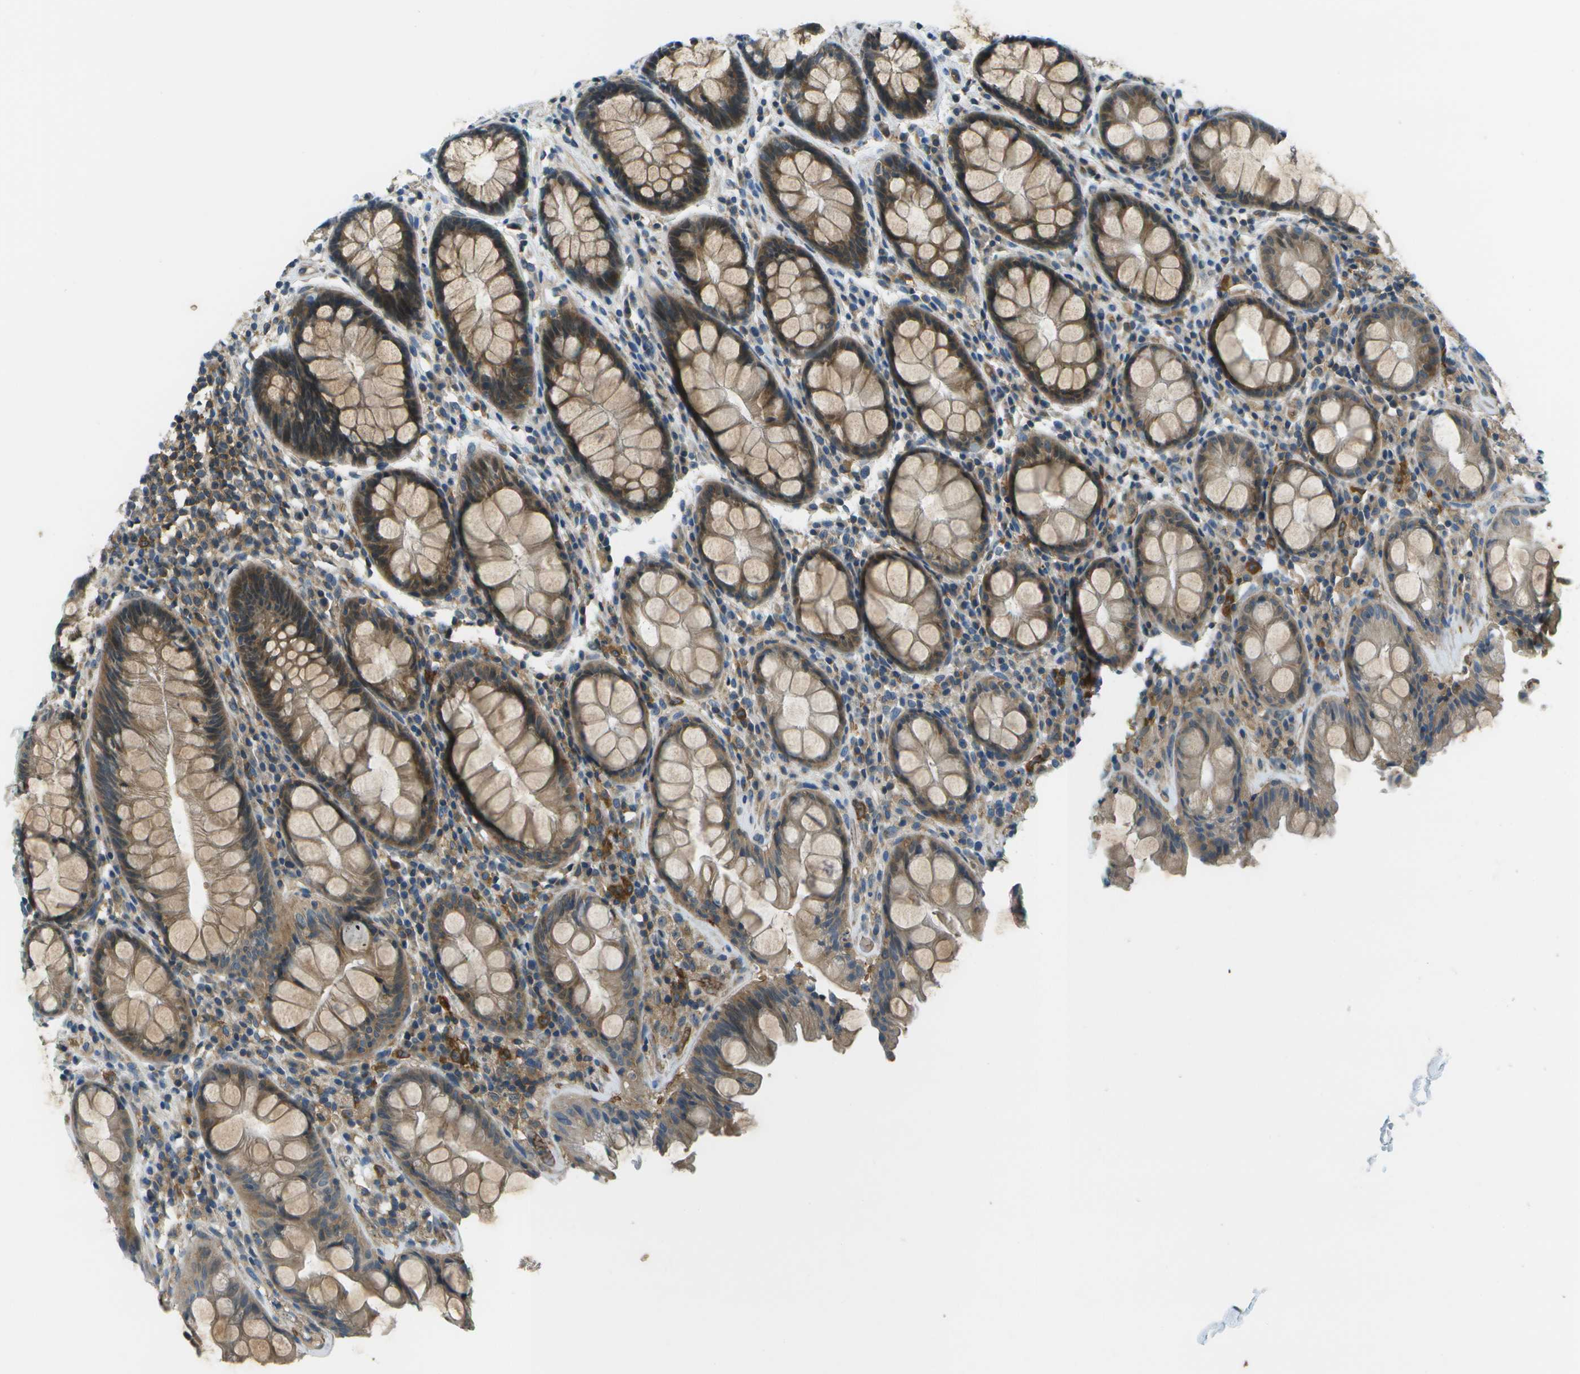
{"staining": {"intensity": "moderate", "quantity": ">75%", "location": "cytoplasmic/membranous"}, "tissue": "rectum", "cell_type": "Glandular cells", "image_type": "normal", "snomed": [{"axis": "morphology", "description": "Normal tissue, NOS"}, {"axis": "topography", "description": "Rectum"}], "caption": "Immunohistochemical staining of unremarkable rectum reveals >75% levels of moderate cytoplasmic/membranous protein expression in about >75% of glandular cells.", "gene": "CTIF", "patient": {"sex": "male", "age": 64}}